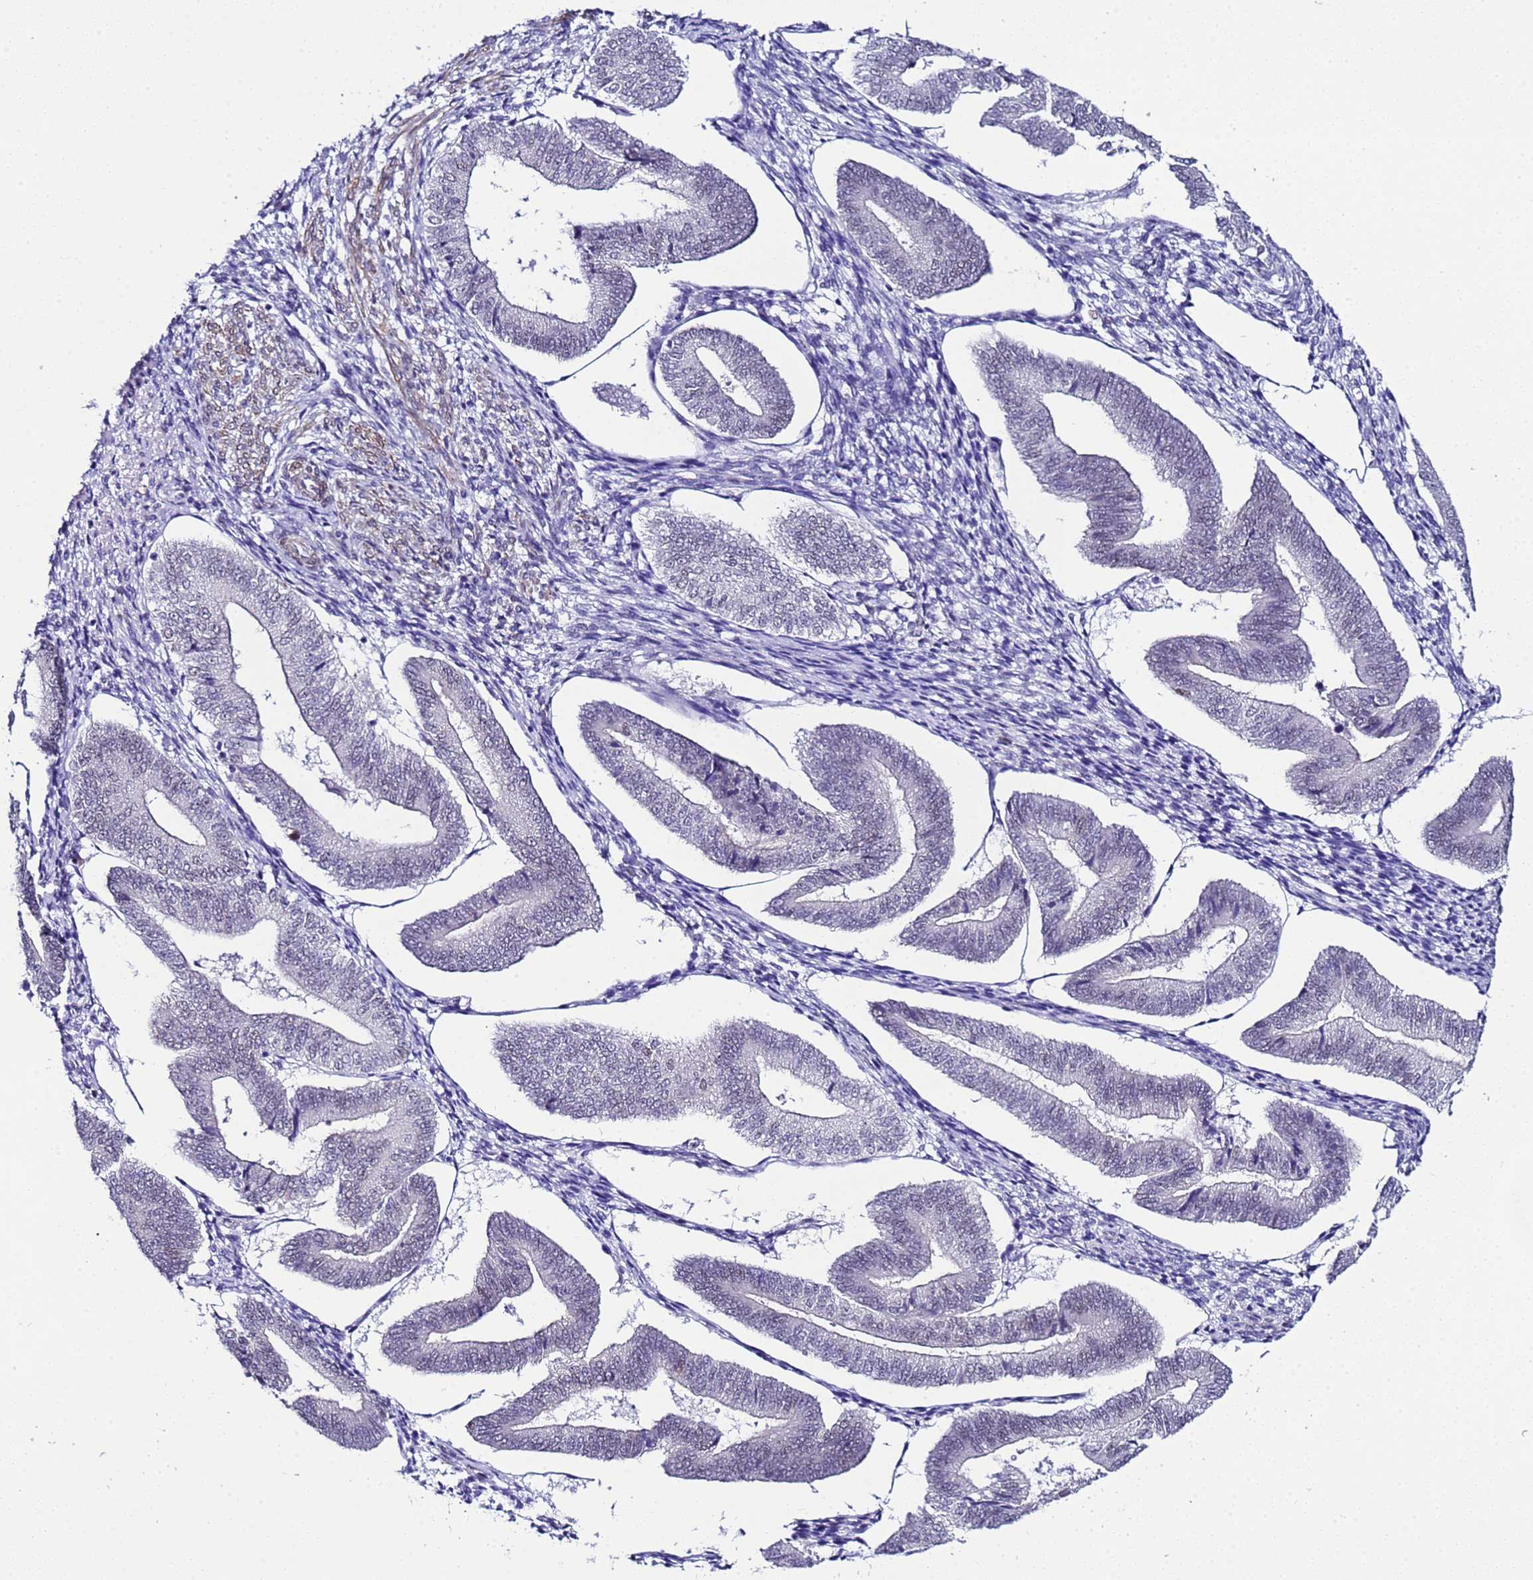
{"staining": {"intensity": "negative", "quantity": "none", "location": "none"}, "tissue": "endometrium", "cell_type": "Cells in endometrial stroma", "image_type": "normal", "snomed": [{"axis": "morphology", "description": "Normal tissue, NOS"}, {"axis": "topography", "description": "Endometrium"}], "caption": "Immunohistochemistry image of normal endometrium: human endometrium stained with DAB (3,3'-diaminobenzidine) demonstrates no significant protein expression in cells in endometrial stroma.", "gene": "BCL7A", "patient": {"sex": "female", "age": 34}}